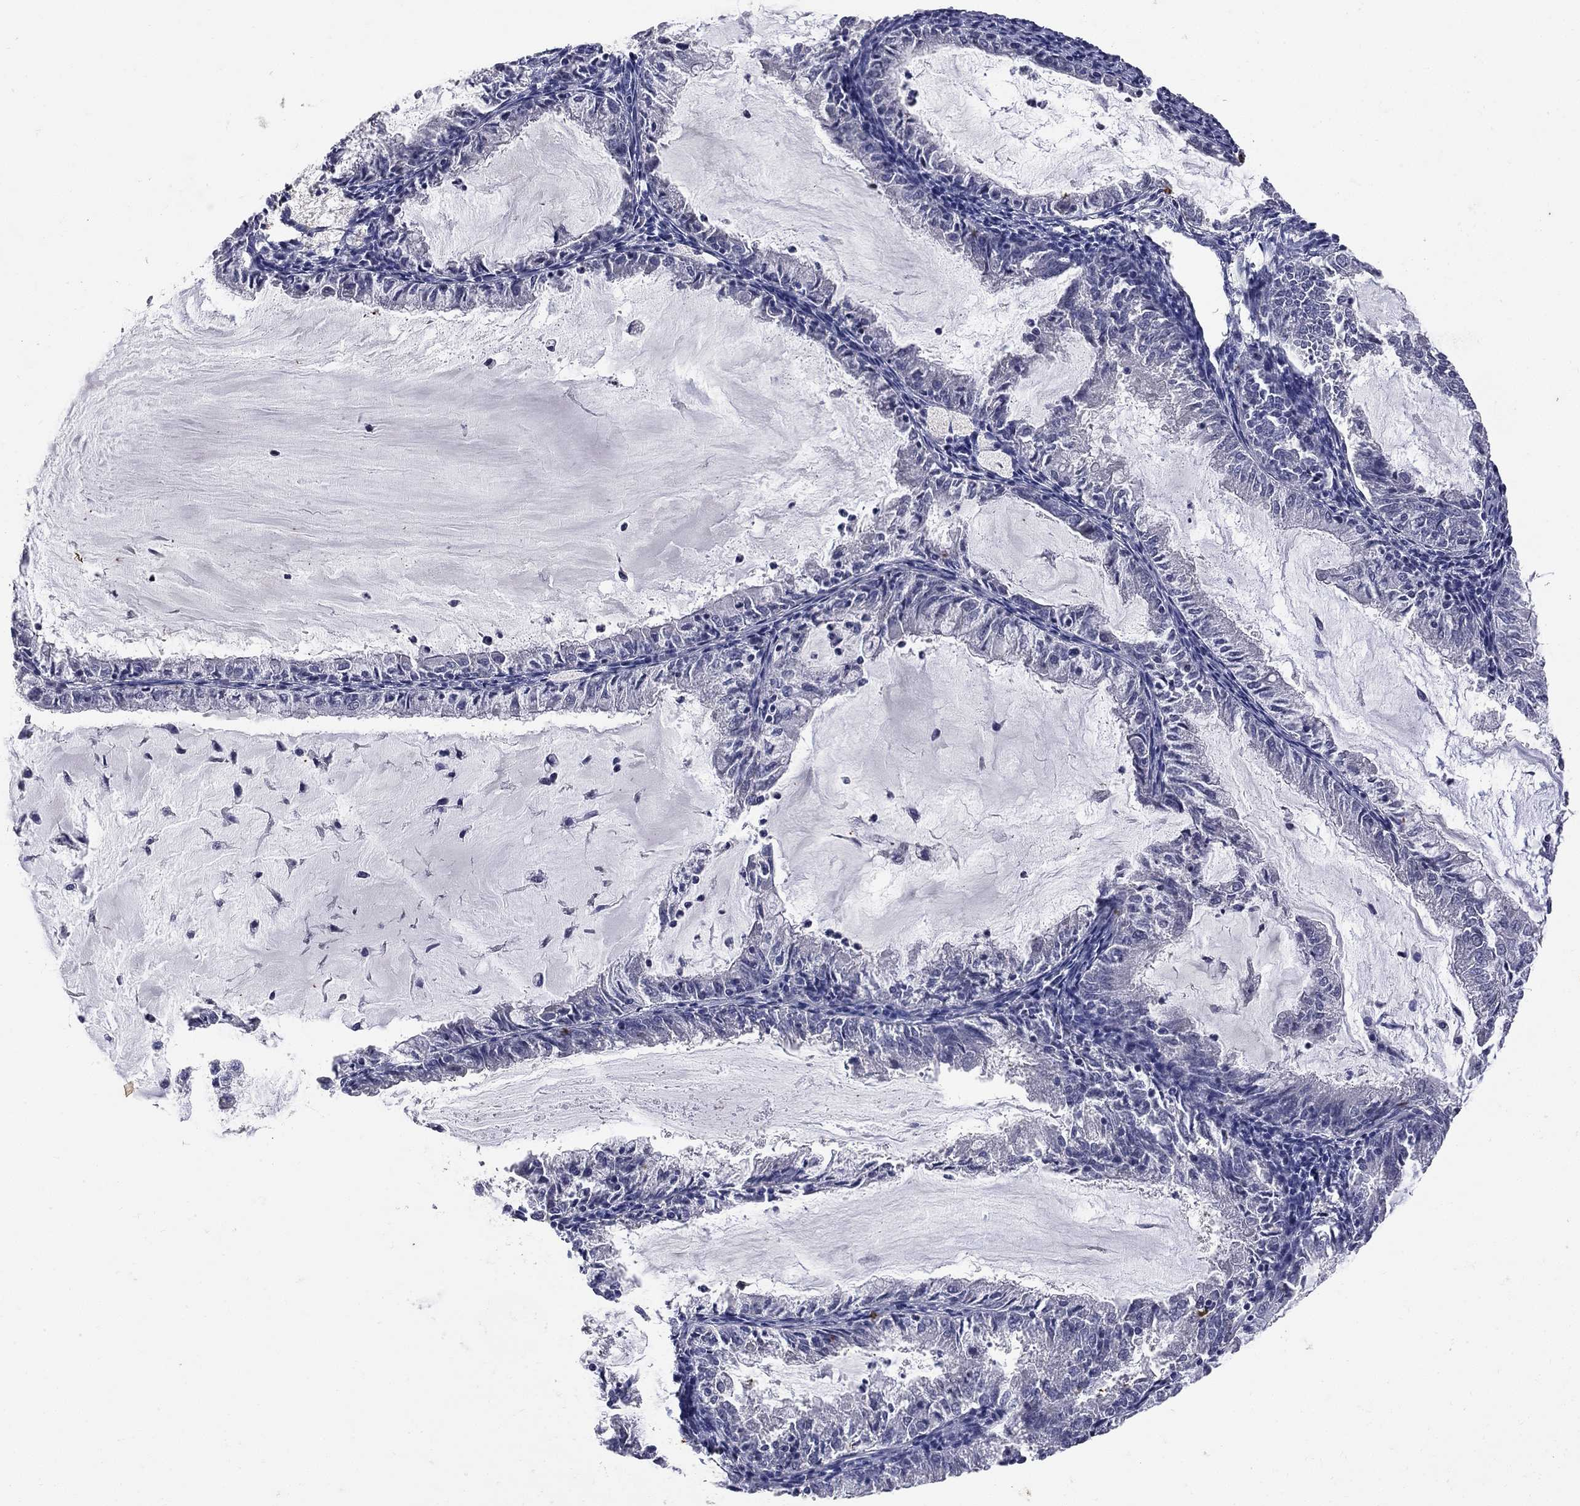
{"staining": {"intensity": "negative", "quantity": "none", "location": "none"}, "tissue": "endometrial cancer", "cell_type": "Tumor cells", "image_type": "cancer", "snomed": [{"axis": "morphology", "description": "Adenocarcinoma, NOS"}, {"axis": "topography", "description": "Endometrium"}], "caption": "This is an IHC micrograph of endometrial cancer (adenocarcinoma). There is no positivity in tumor cells.", "gene": "NOS2", "patient": {"sex": "female", "age": 57}}